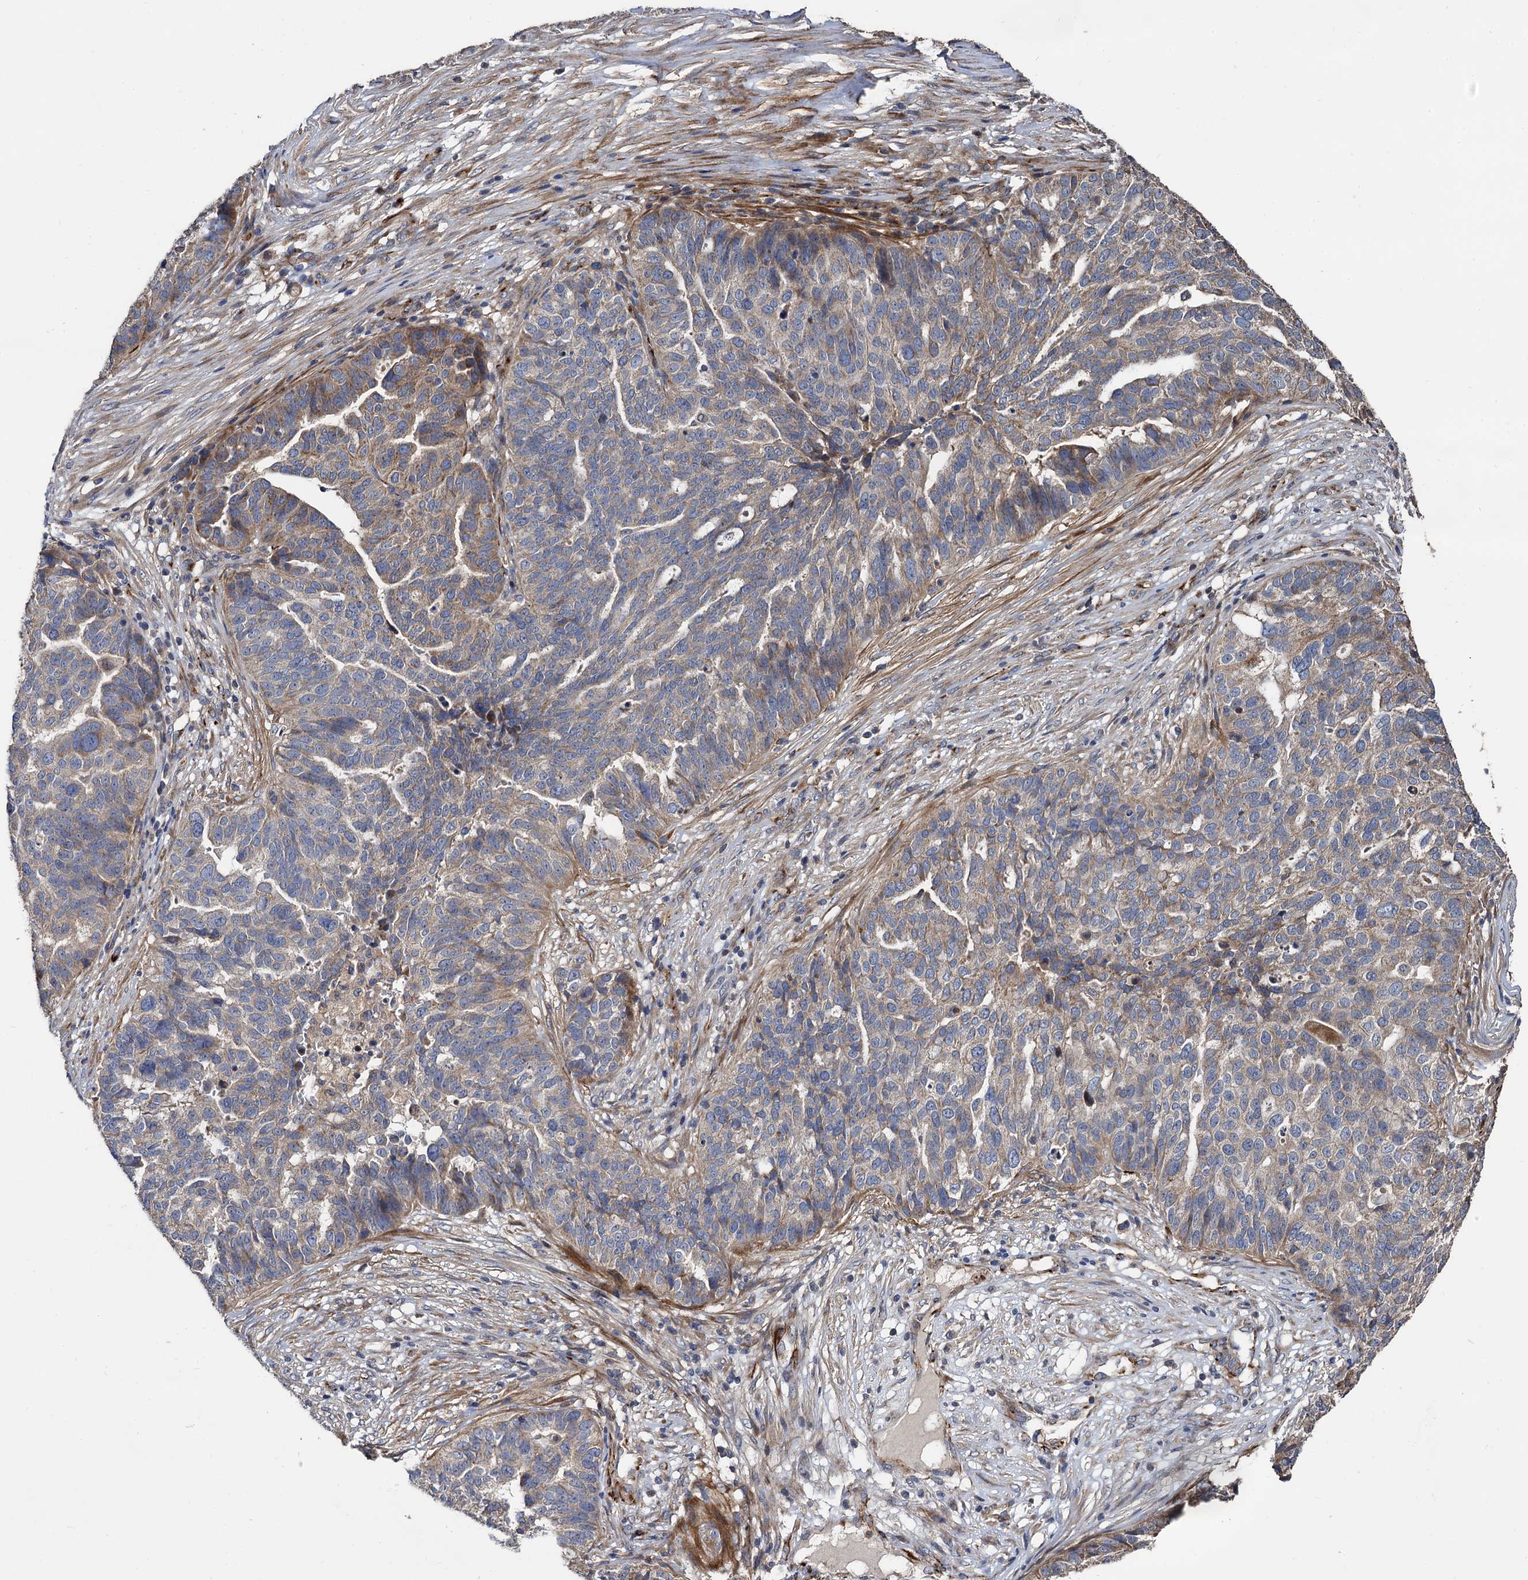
{"staining": {"intensity": "weak", "quantity": "25%-75%", "location": "cytoplasmic/membranous"}, "tissue": "ovarian cancer", "cell_type": "Tumor cells", "image_type": "cancer", "snomed": [{"axis": "morphology", "description": "Cystadenocarcinoma, serous, NOS"}, {"axis": "topography", "description": "Ovary"}], "caption": "A low amount of weak cytoplasmic/membranous positivity is appreciated in approximately 25%-75% of tumor cells in ovarian cancer (serous cystadenocarcinoma) tissue. The protein is shown in brown color, while the nuclei are stained blue.", "gene": "RASSF1", "patient": {"sex": "female", "age": 59}}